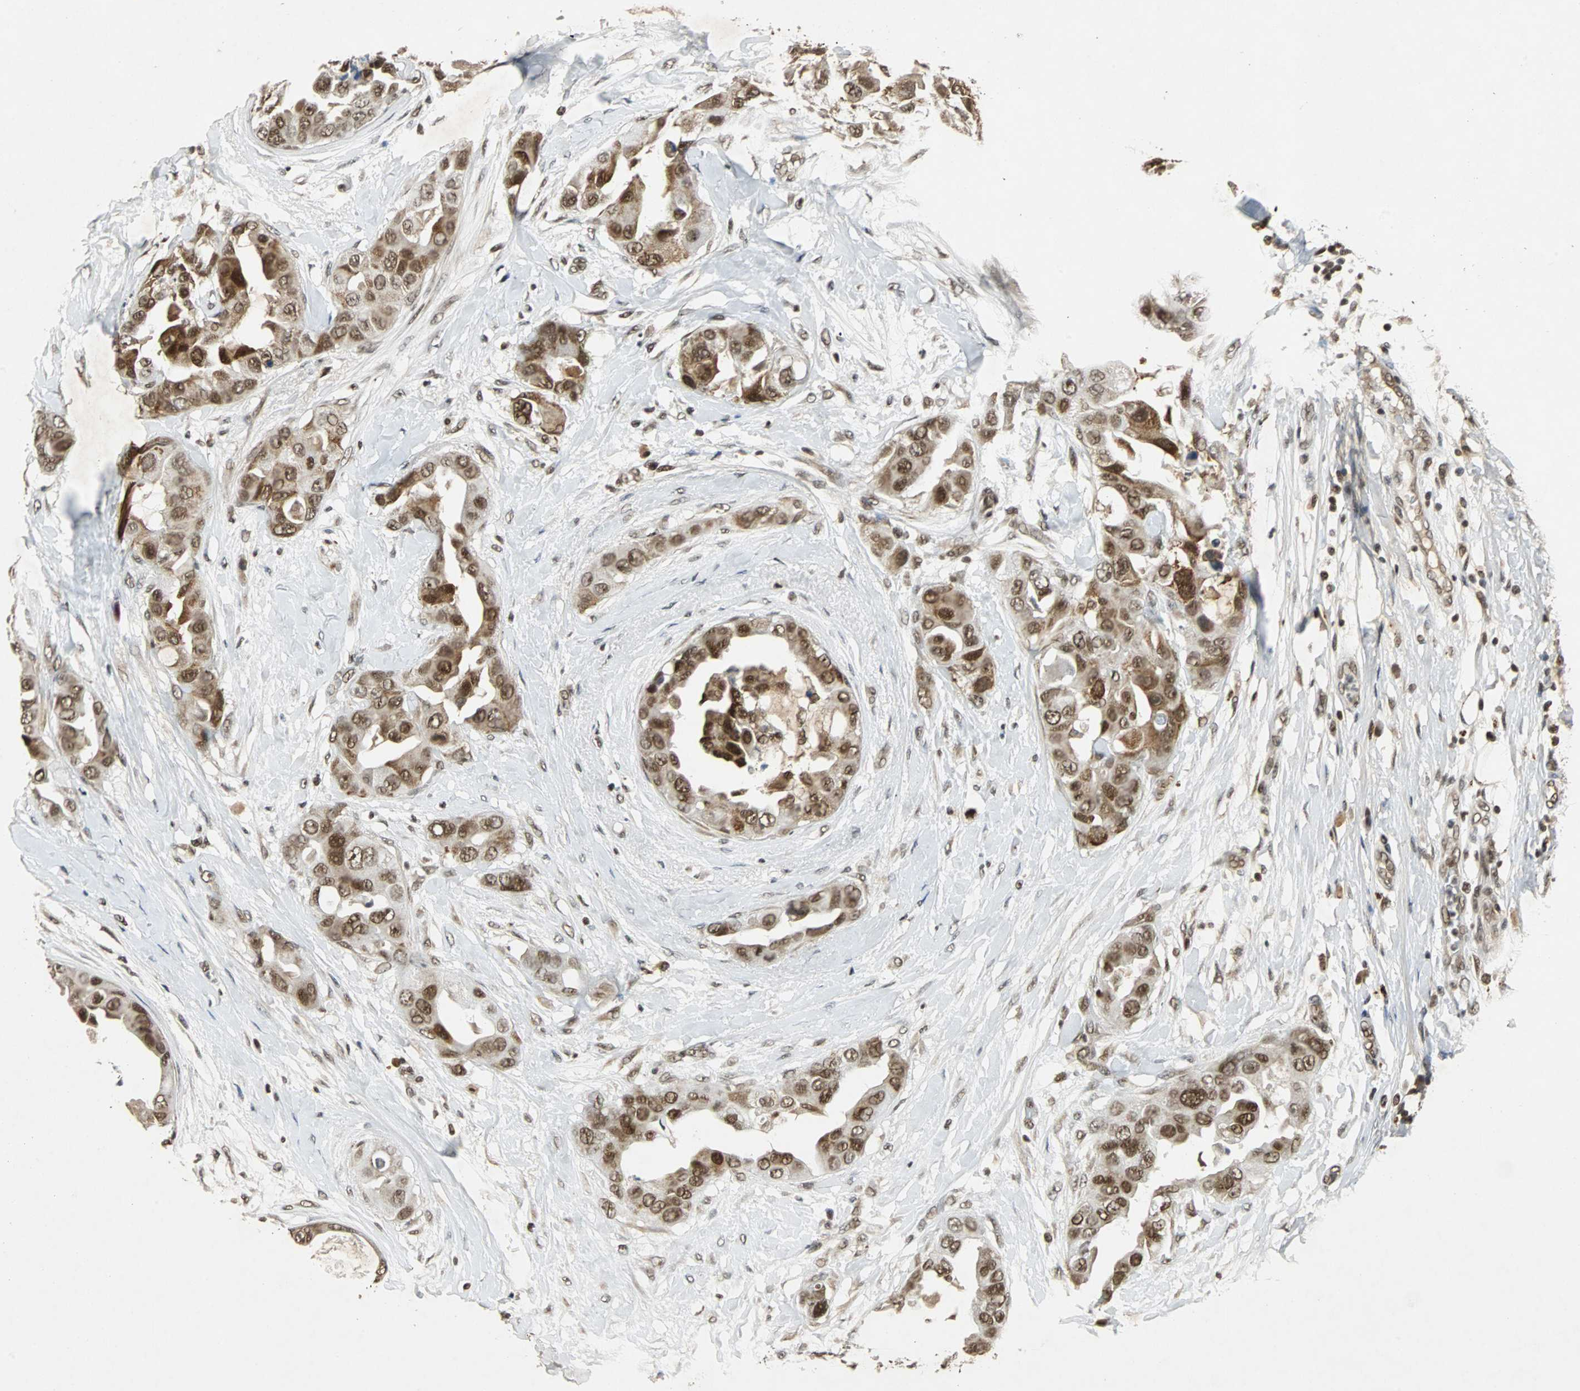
{"staining": {"intensity": "strong", "quantity": ">75%", "location": "nuclear"}, "tissue": "breast cancer", "cell_type": "Tumor cells", "image_type": "cancer", "snomed": [{"axis": "morphology", "description": "Duct carcinoma"}, {"axis": "topography", "description": "Breast"}], "caption": "Human breast infiltrating ductal carcinoma stained with a brown dye shows strong nuclear positive positivity in approximately >75% of tumor cells.", "gene": "TAF5", "patient": {"sex": "female", "age": 40}}